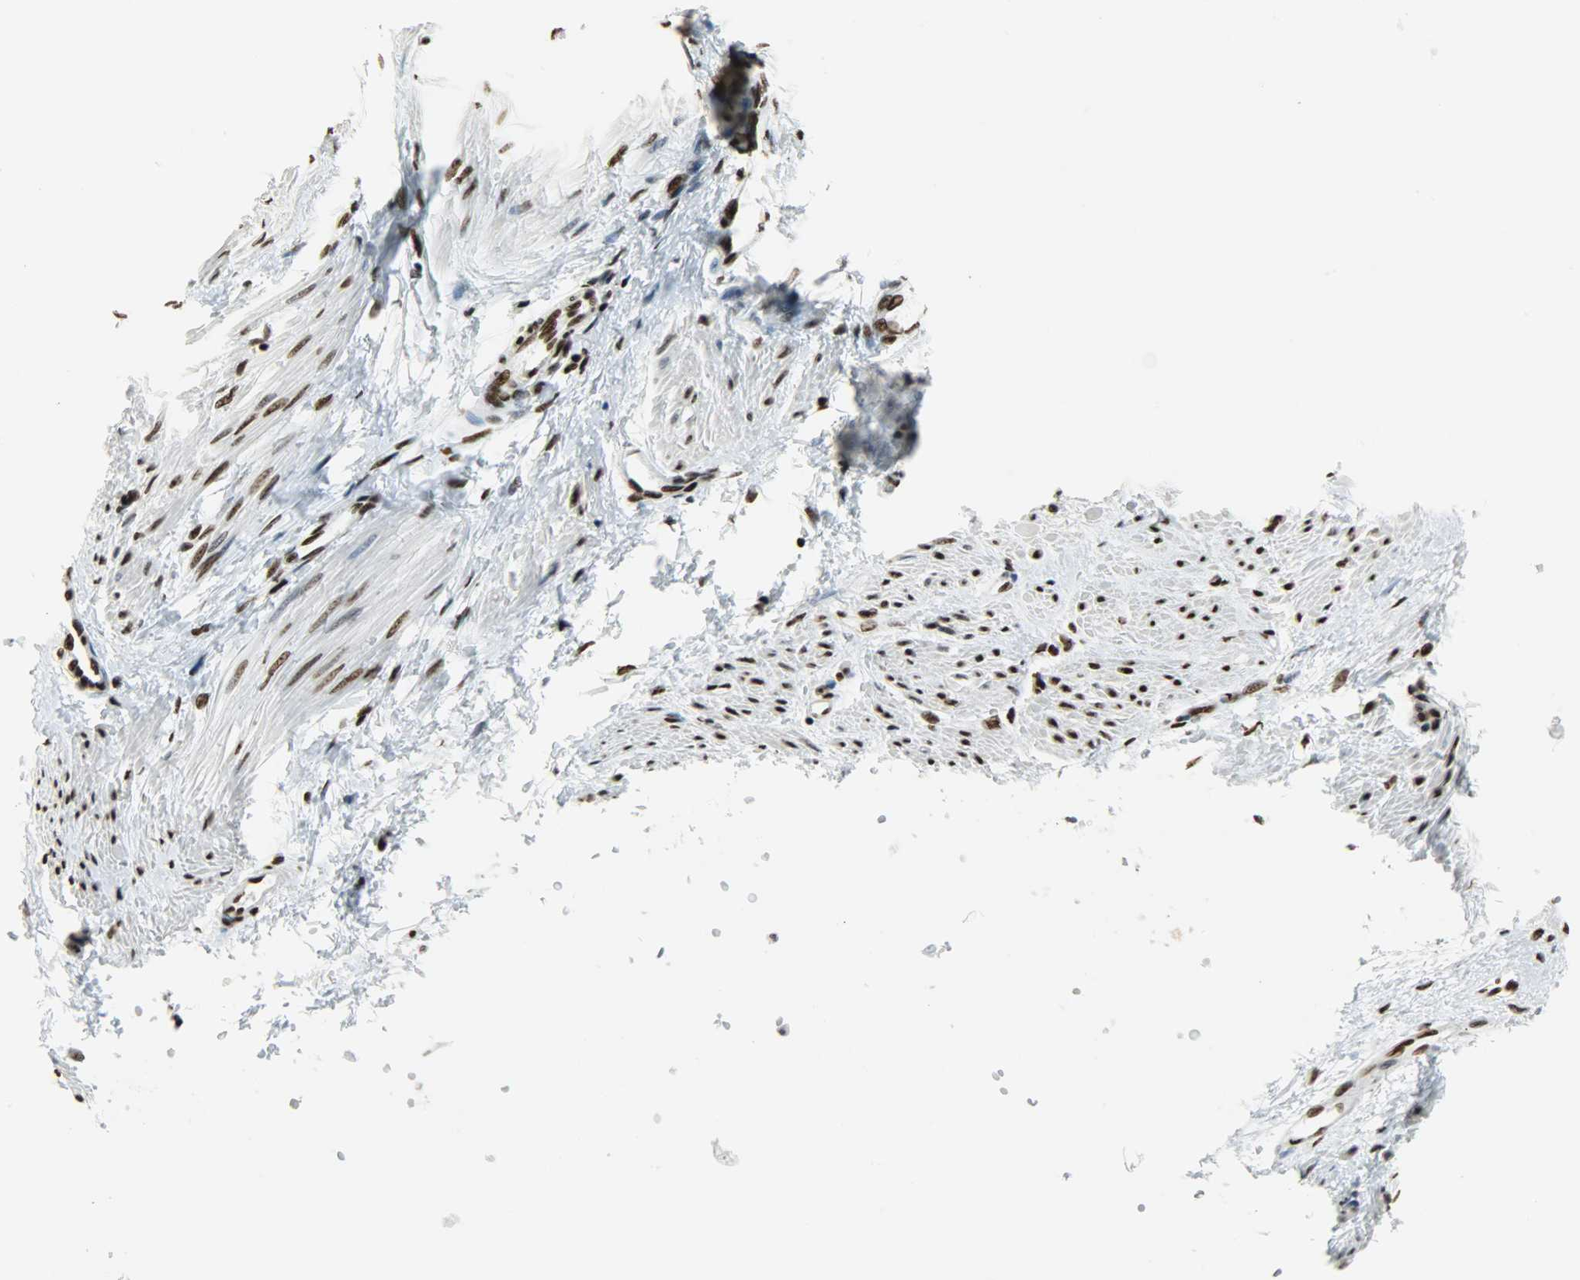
{"staining": {"intensity": "strong", "quantity": ">75%", "location": "nuclear"}, "tissue": "smooth muscle", "cell_type": "Smooth muscle cells", "image_type": "normal", "snomed": [{"axis": "morphology", "description": "Normal tissue, NOS"}, {"axis": "topography", "description": "Smooth muscle"}, {"axis": "topography", "description": "Uterus"}], "caption": "This photomicrograph reveals IHC staining of unremarkable smooth muscle, with high strong nuclear staining in approximately >75% of smooth muscle cells.", "gene": "SNRPA", "patient": {"sex": "female", "age": 39}}